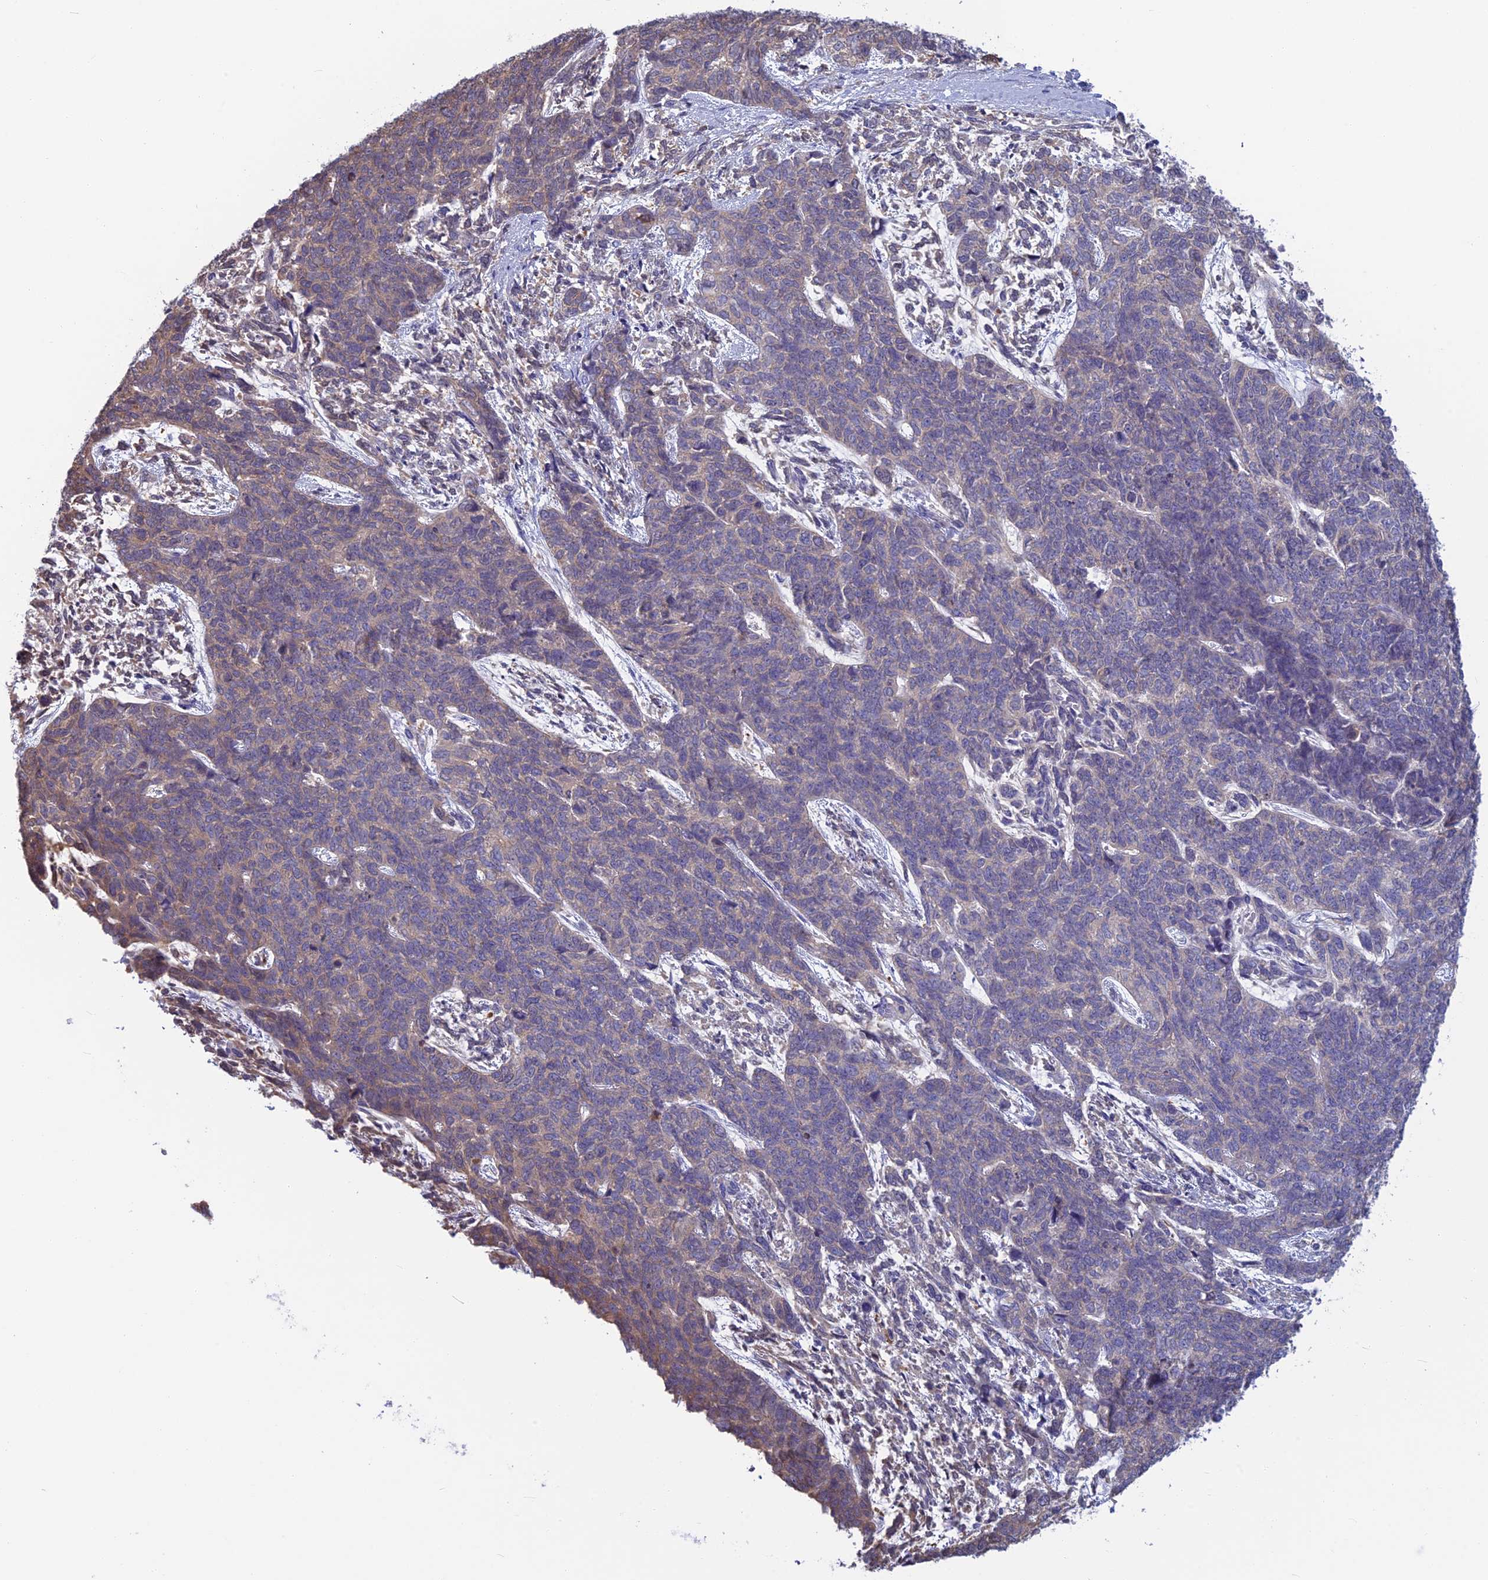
{"staining": {"intensity": "weak", "quantity": "<25%", "location": "cytoplasmic/membranous"}, "tissue": "cervical cancer", "cell_type": "Tumor cells", "image_type": "cancer", "snomed": [{"axis": "morphology", "description": "Squamous cell carcinoma, NOS"}, {"axis": "topography", "description": "Cervix"}], "caption": "A high-resolution micrograph shows immunohistochemistry (IHC) staining of cervical squamous cell carcinoma, which shows no significant positivity in tumor cells.", "gene": "SNAP91", "patient": {"sex": "female", "age": 63}}